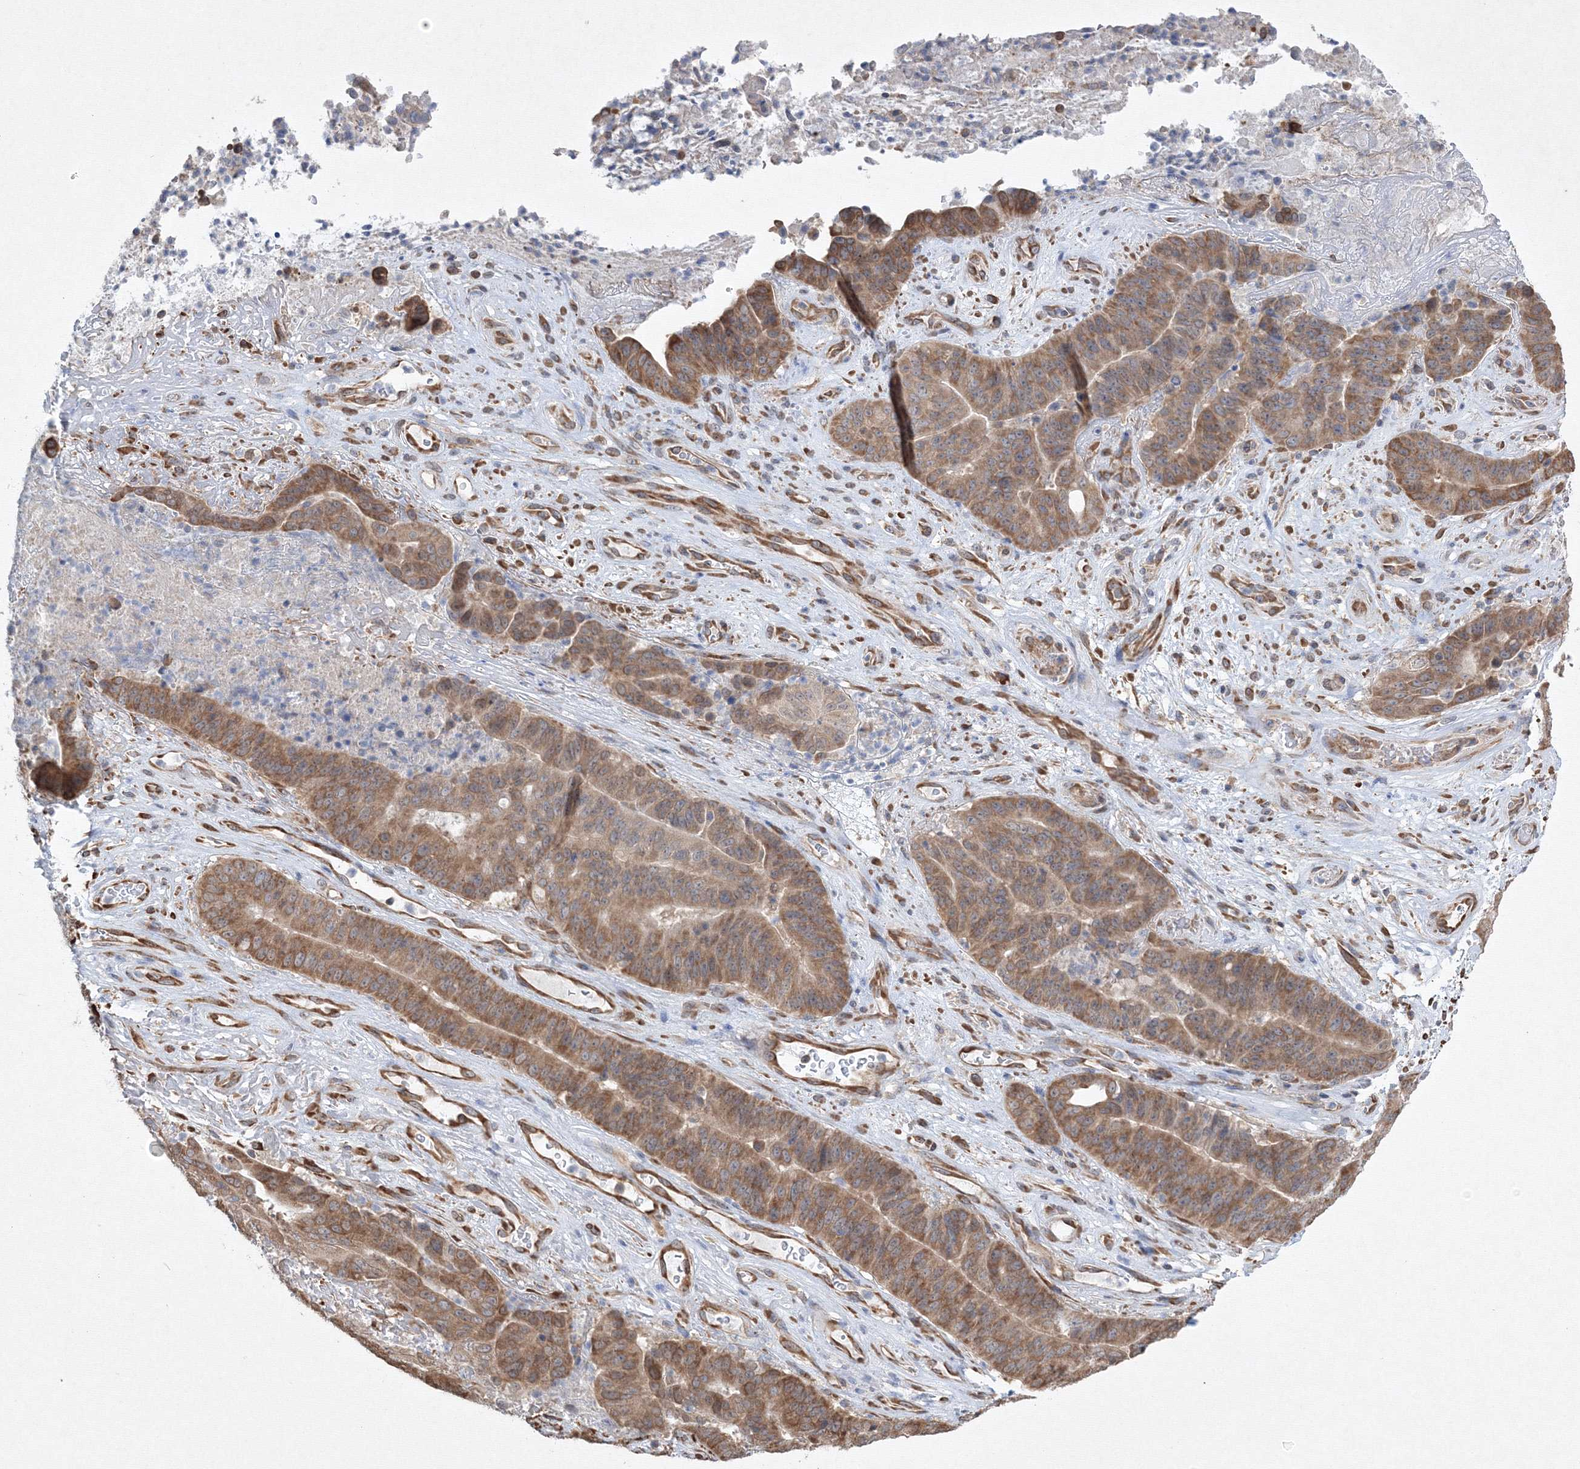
{"staining": {"intensity": "moderate", "quantity": ">75%", "location": "cytoplasmic/membranous"}, "tissue": "pancreatic cancer", "cell_type": "Tumor cells", "image_type": "cancer", "snomed": [{"axis": "morphology", "description": "Adenocarcinoma, NOS"}, {"axis": "topography", "description": "Pancreas"}], "caption": "Immunohistochemistry (DAB) staining of pancreatic cancer displays moderate cytoplasmic/membranous protein expression in approximately >75% of tumor cells.", "gene": "FBXL8", "patient": {"sex": "female", "age": 77}}